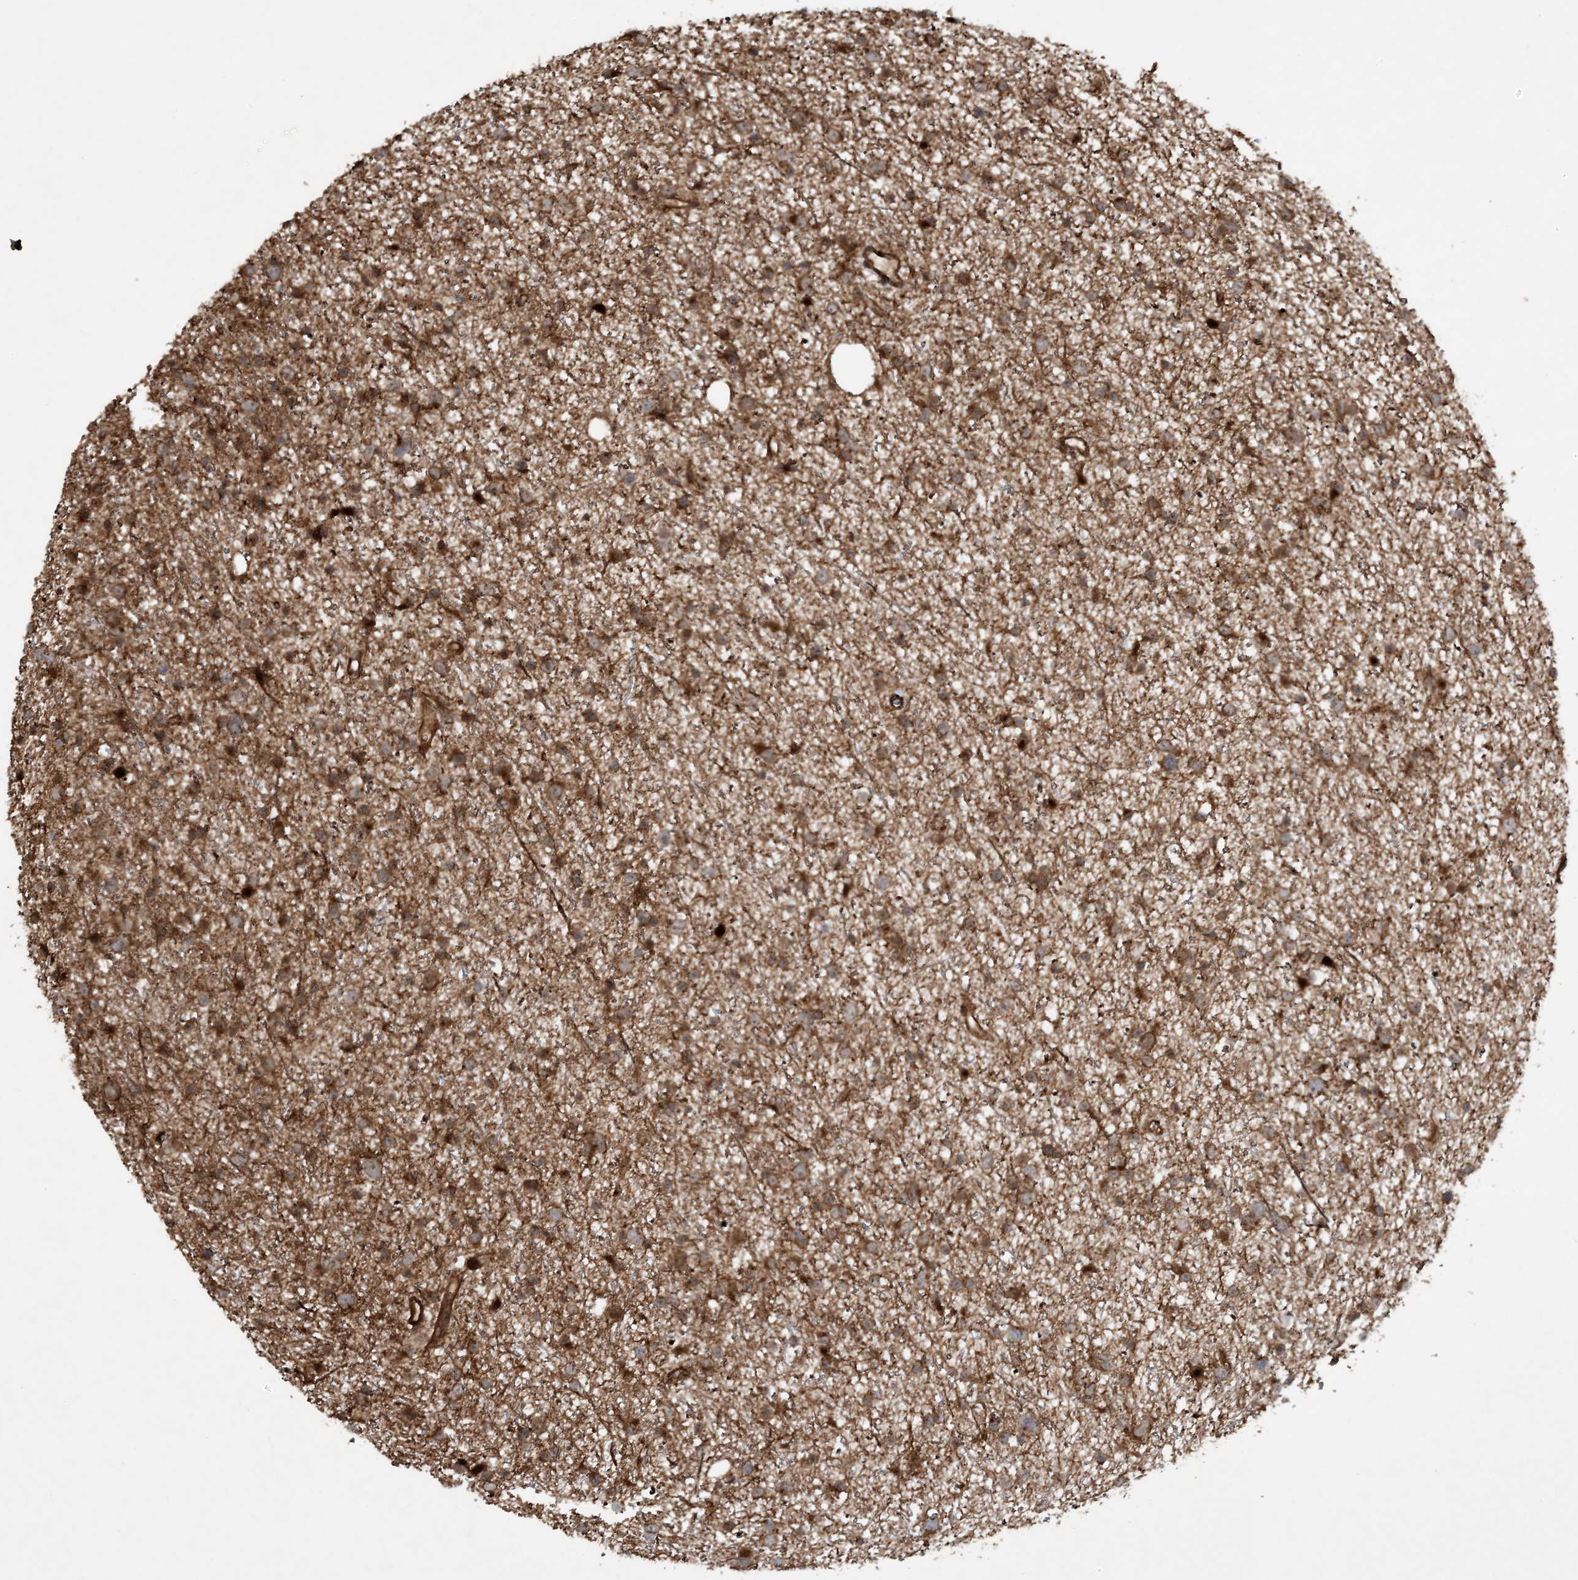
{"staining": {"intensity": "moderate", "quantity": "25%-75%", "location": "cytoplasmic/membranous"}, "tissue": "glioma", "cell_type": "Tumor cells", "image_type": "cancer", "snomed": [{"axis": "morphology", "description": "Glioma, malignant, Low grade"}, {"axis": "topography", "description": "Cerebral cortex"}], "caption": "Tumor cells display moderate cytoplasmic/membranous staining in about 25%-75% of cells in malignant low-grade glioma.", "gene": "HEMK1", "patient": {"sex": "female", "age": 39}}